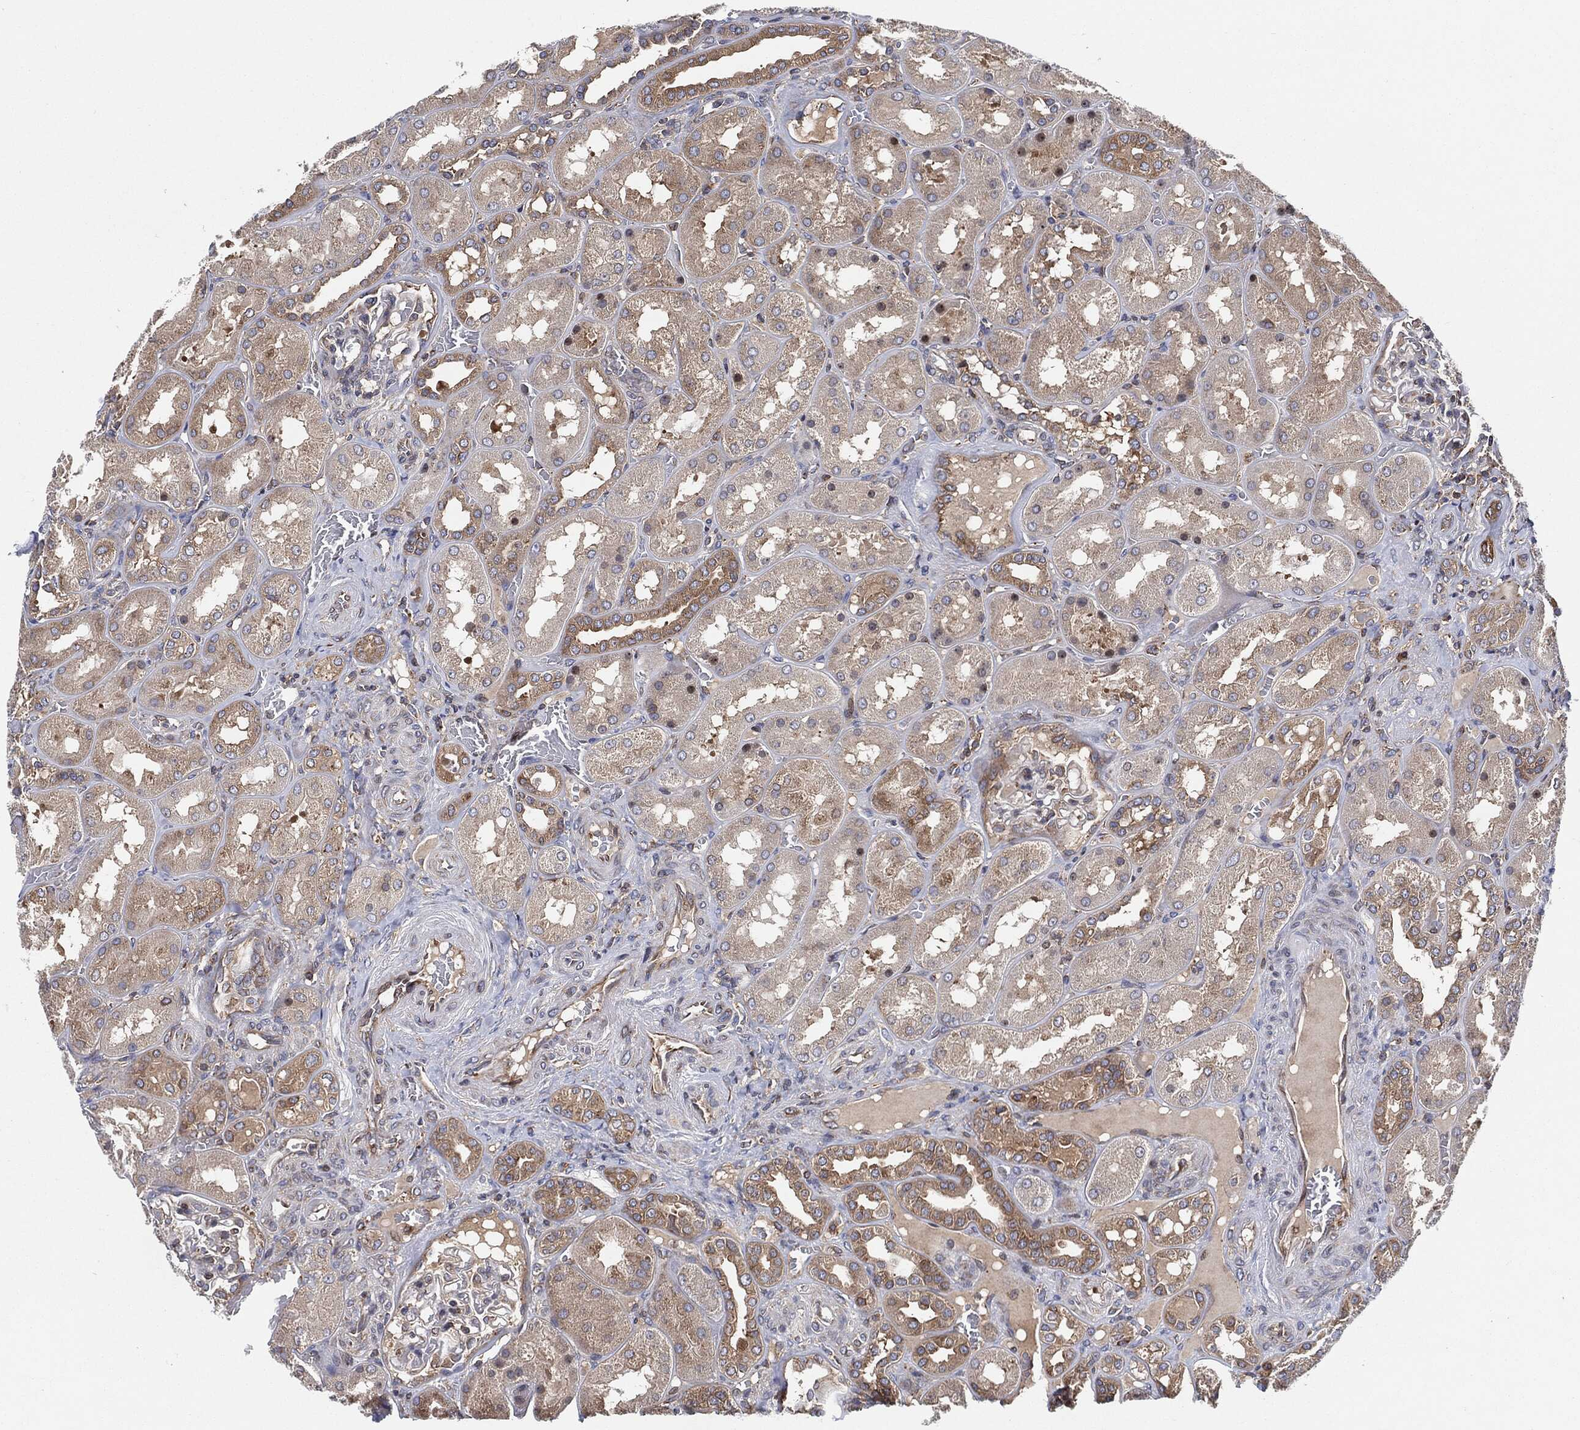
{"staining": {"intensity": "weak", "quantity": "<25%", "location": "cytoplasmic/membranous"}, "tissue": "kidney", "cell_type": "Cells in glomeruli", "image_type": "normal", "snomed": [{"axis": "morphology", "description": "Normal tissue, NOS"}, {"axis": "topography", "description": "Kidney"}], "caption": "Immunohistochemistry of benign kidney shows no staining in cells in glomeruli.", "gene": "EIF2S2", "patient": {"sex": "male", "age": 73}}